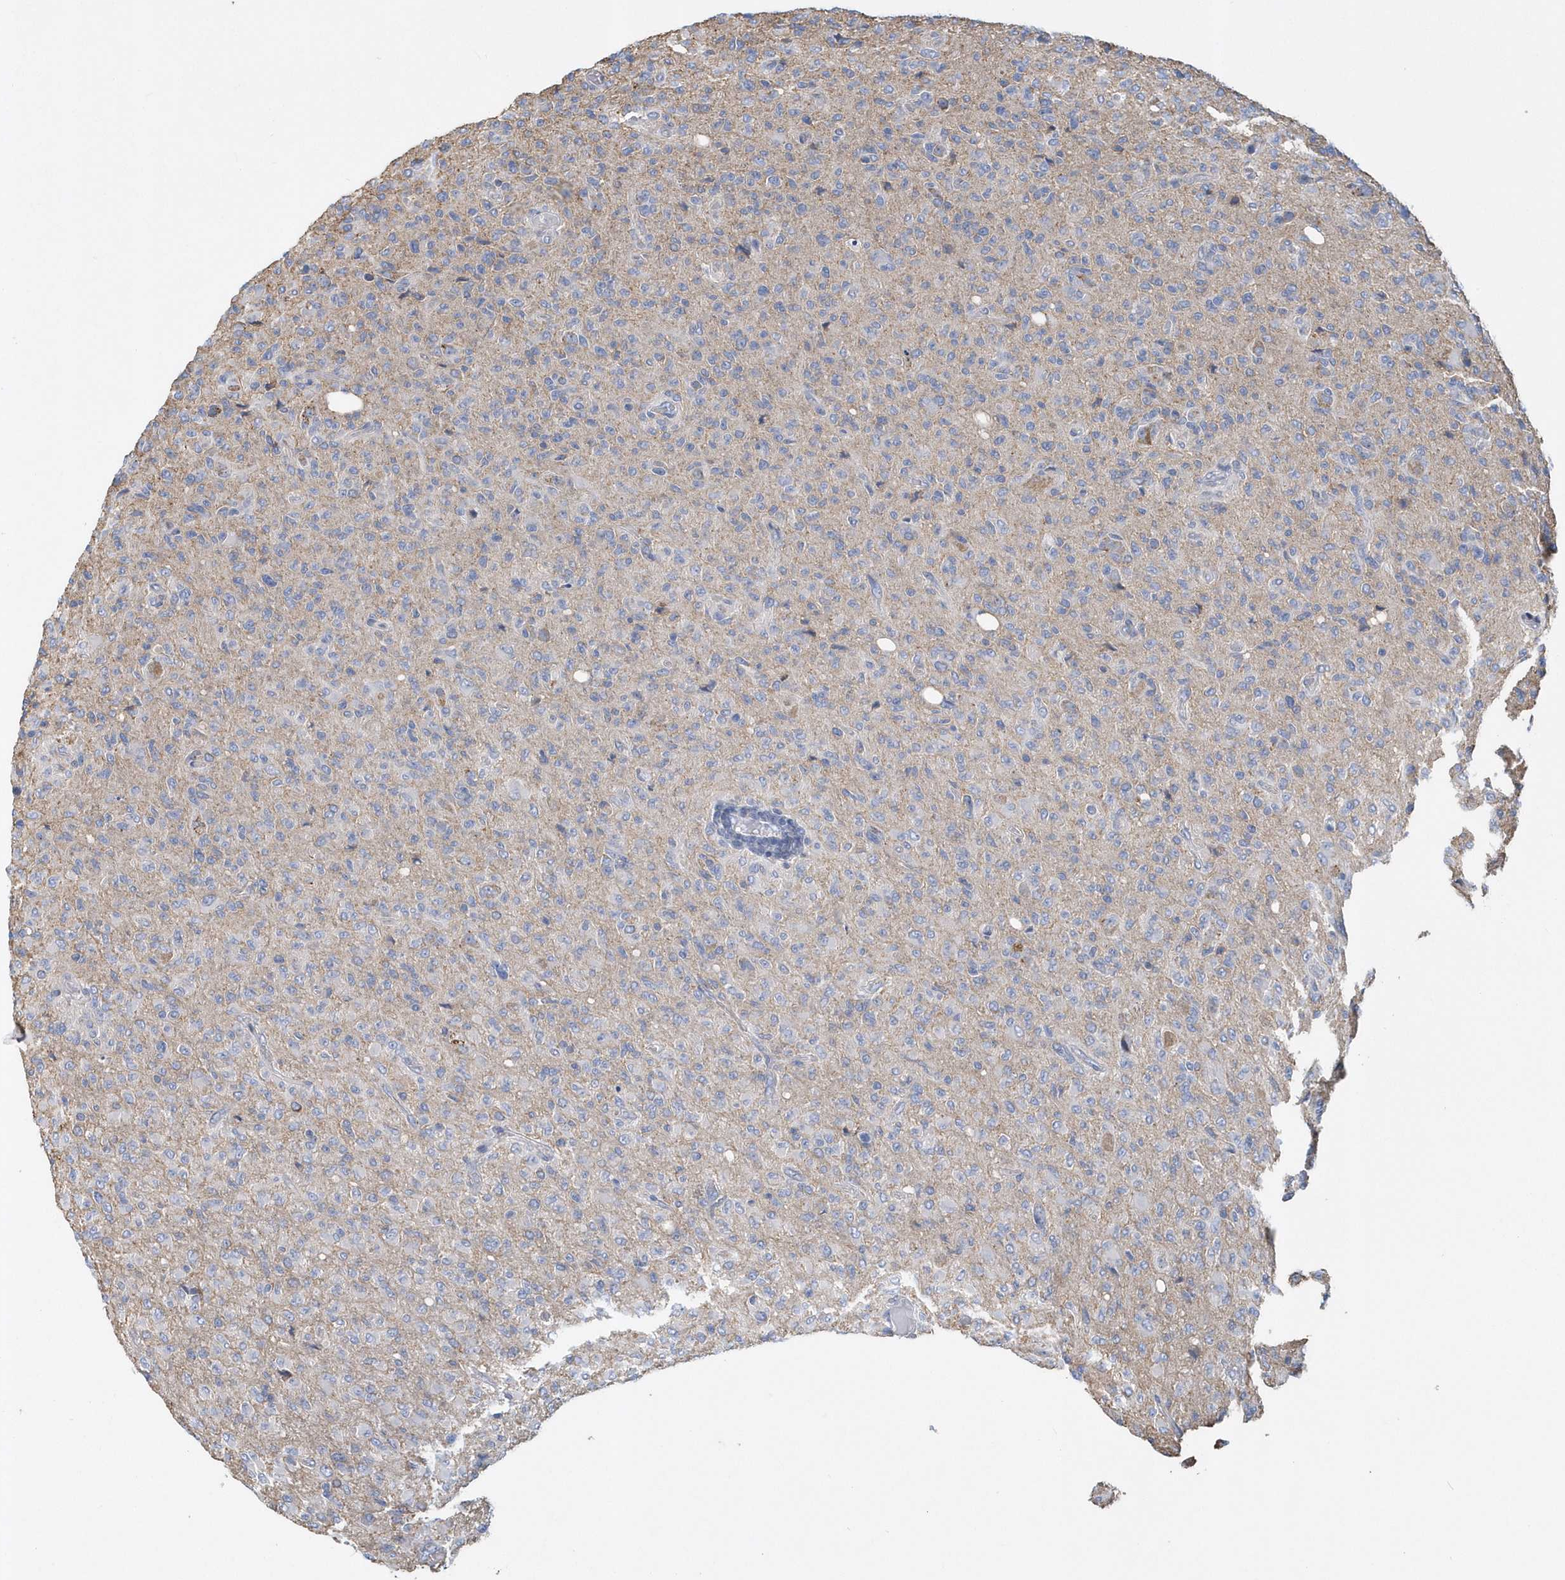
{"staining": {"intensity": "negative", "quantity": "none", "location": "none"}, "tissue": "glioma", "cell_type": "Tumor cells", "image_type": "cancer", "snomed": [{"axis": "morphology", "description": "Glioma, malignant, High grade"}, {"axis": "topography", "description": "Brain"}], "caption": "The micrograph demonstrates no significant positivity in tumor cells of malignant glioma (high-grade).", "gene": "TRAIP", "patient": {"sex": "female", "age": 57}}